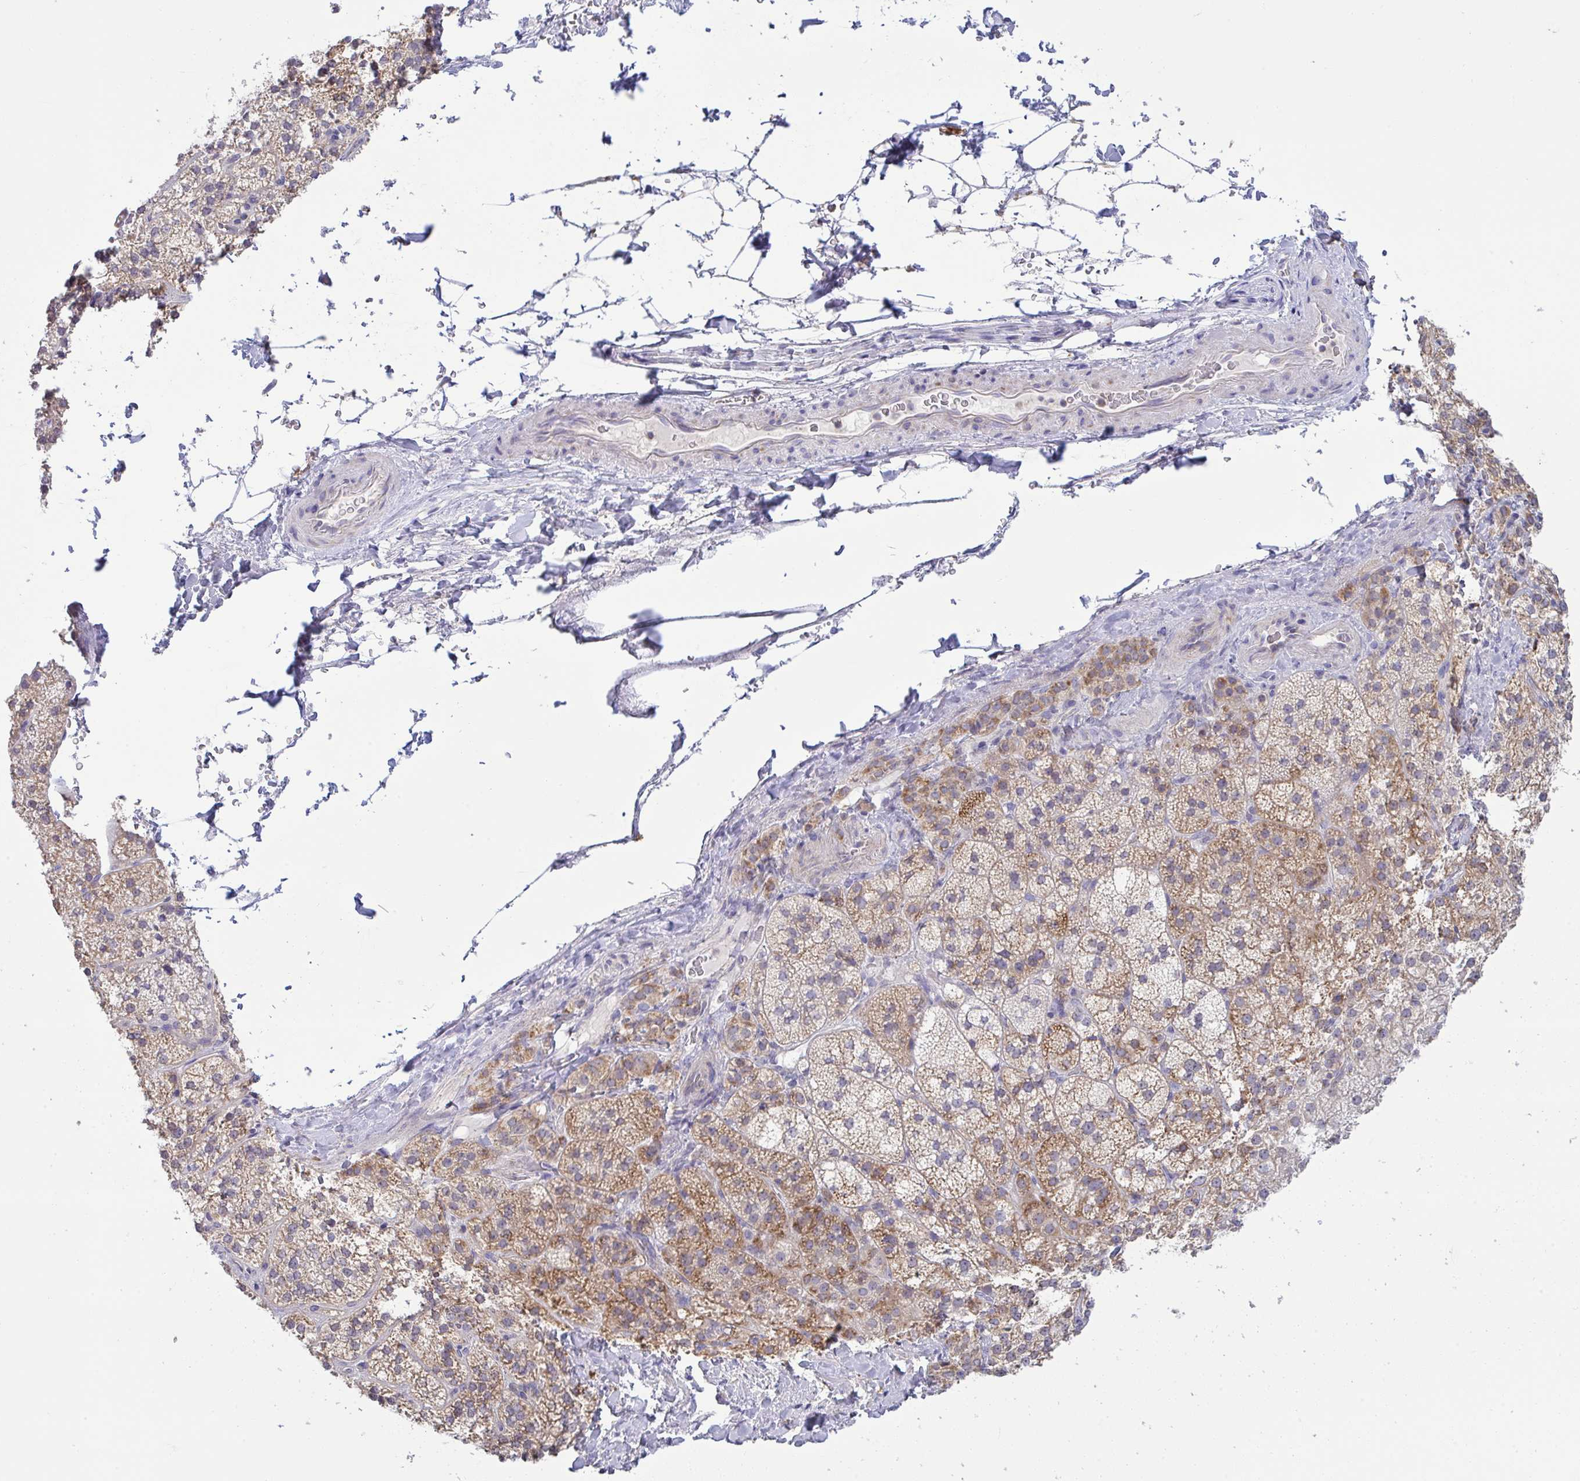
{"staining": {"intensity": "moderate", "quantity": ">75%", "location": "cytoplasmic/membranous"}, "tissue": "adrenal gland", "cell_type": "Glandular cells", "image_type": "normal", "snomed": [{"axis": "morphology", "description": "Normal tissue, NOS"}, {"axis": "topography", "description": "Adrenal gland"}], "caption": "Protein analysis of normal adrenal gland reveals moderate cytoplasmic/membranous positivity in about >75% of glandular cells.", "gene": "NDUFA7", "patient": {"sex": "female", "age": 60}}